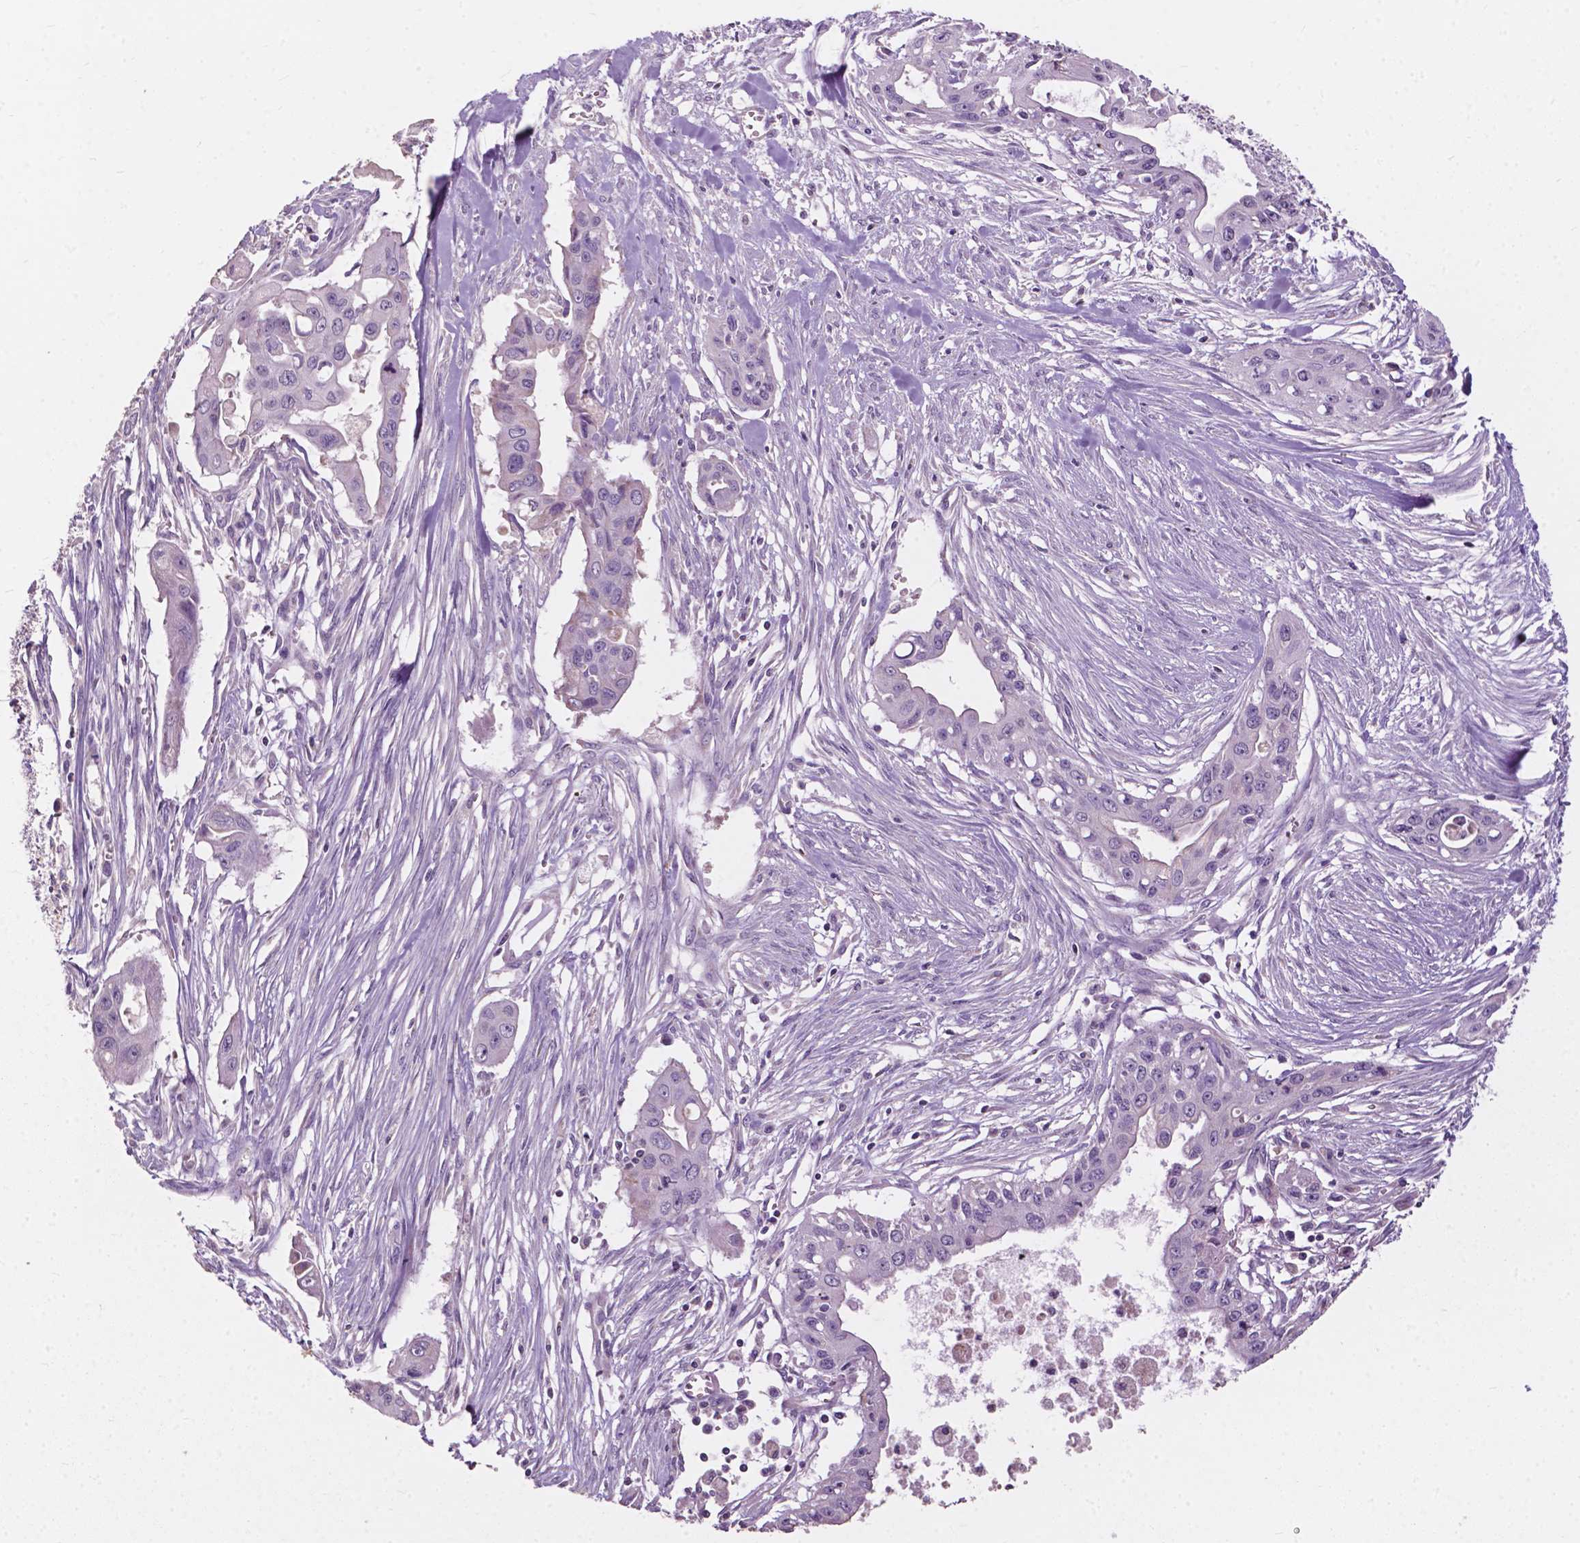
{"staining": {"intensity": "negative", "quantity": "none", "location": "none"}, "tissue": "pancreatic cancer", "cell_type": "Tumor cells", "image_type": "cancer", "snomed": [{"axis": "morphology", "description": "Adenocarcinoma, NOS"}, {"axis": "topography", "description": "Pancreas"}], "caption": "Pancreatic cancer (adenocarcinoma) stained for a protein using immunohistochemistry exhibits no staining tumor cells.", "gene": "NDUFS1", "patient": {"sex": "male", "age": 60}}